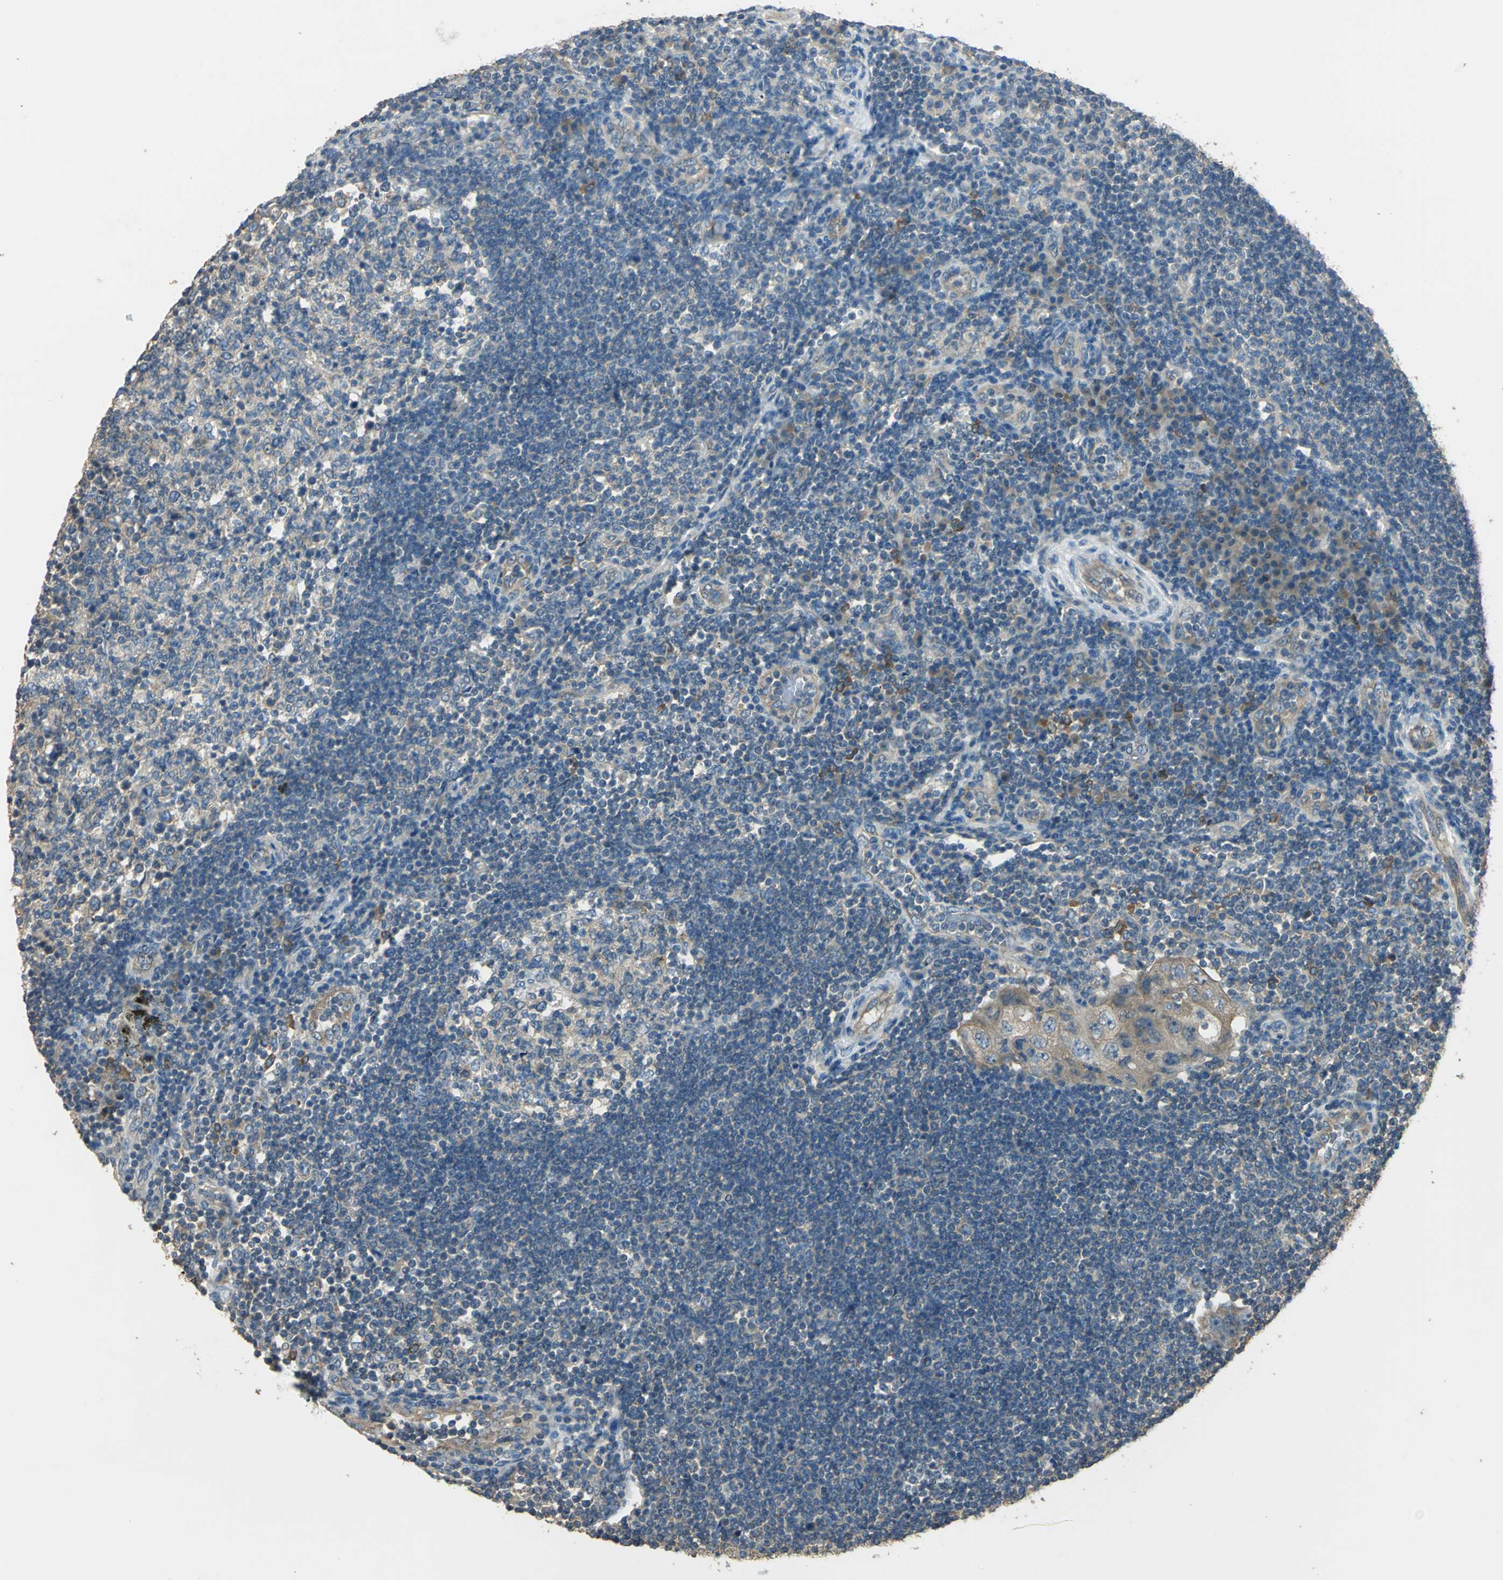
{"staining": {"intensity": "moderate", "quantity": "25%-75%", "location": "cytoplasmic/membranous"}, "tissue": "lymph node", "cell_type": "Germinal center cells", "image_type": "normal", "snomed": [{"axis": "morphology", "description": "Normal tissue, NOS"}, {"axis": "morphology", "description": "Squamous cell carcinoma, metastatic, NOS"}, {"axis": "topography", "description": "Lymph node"}], "caption": "Protein expression analysis of unremarkable human lymph node reveals moderate cytoplasmic/membranous expression in about 25%-75% of germinal center cells. Using DAB (3,3'-diaminobenzidine) (brown) and hematoxylin (blue) stains, captured at high magnification using brightfield microscopy.", "gene": "SHC2", "patient": {"sex": "female", "age": 53}}